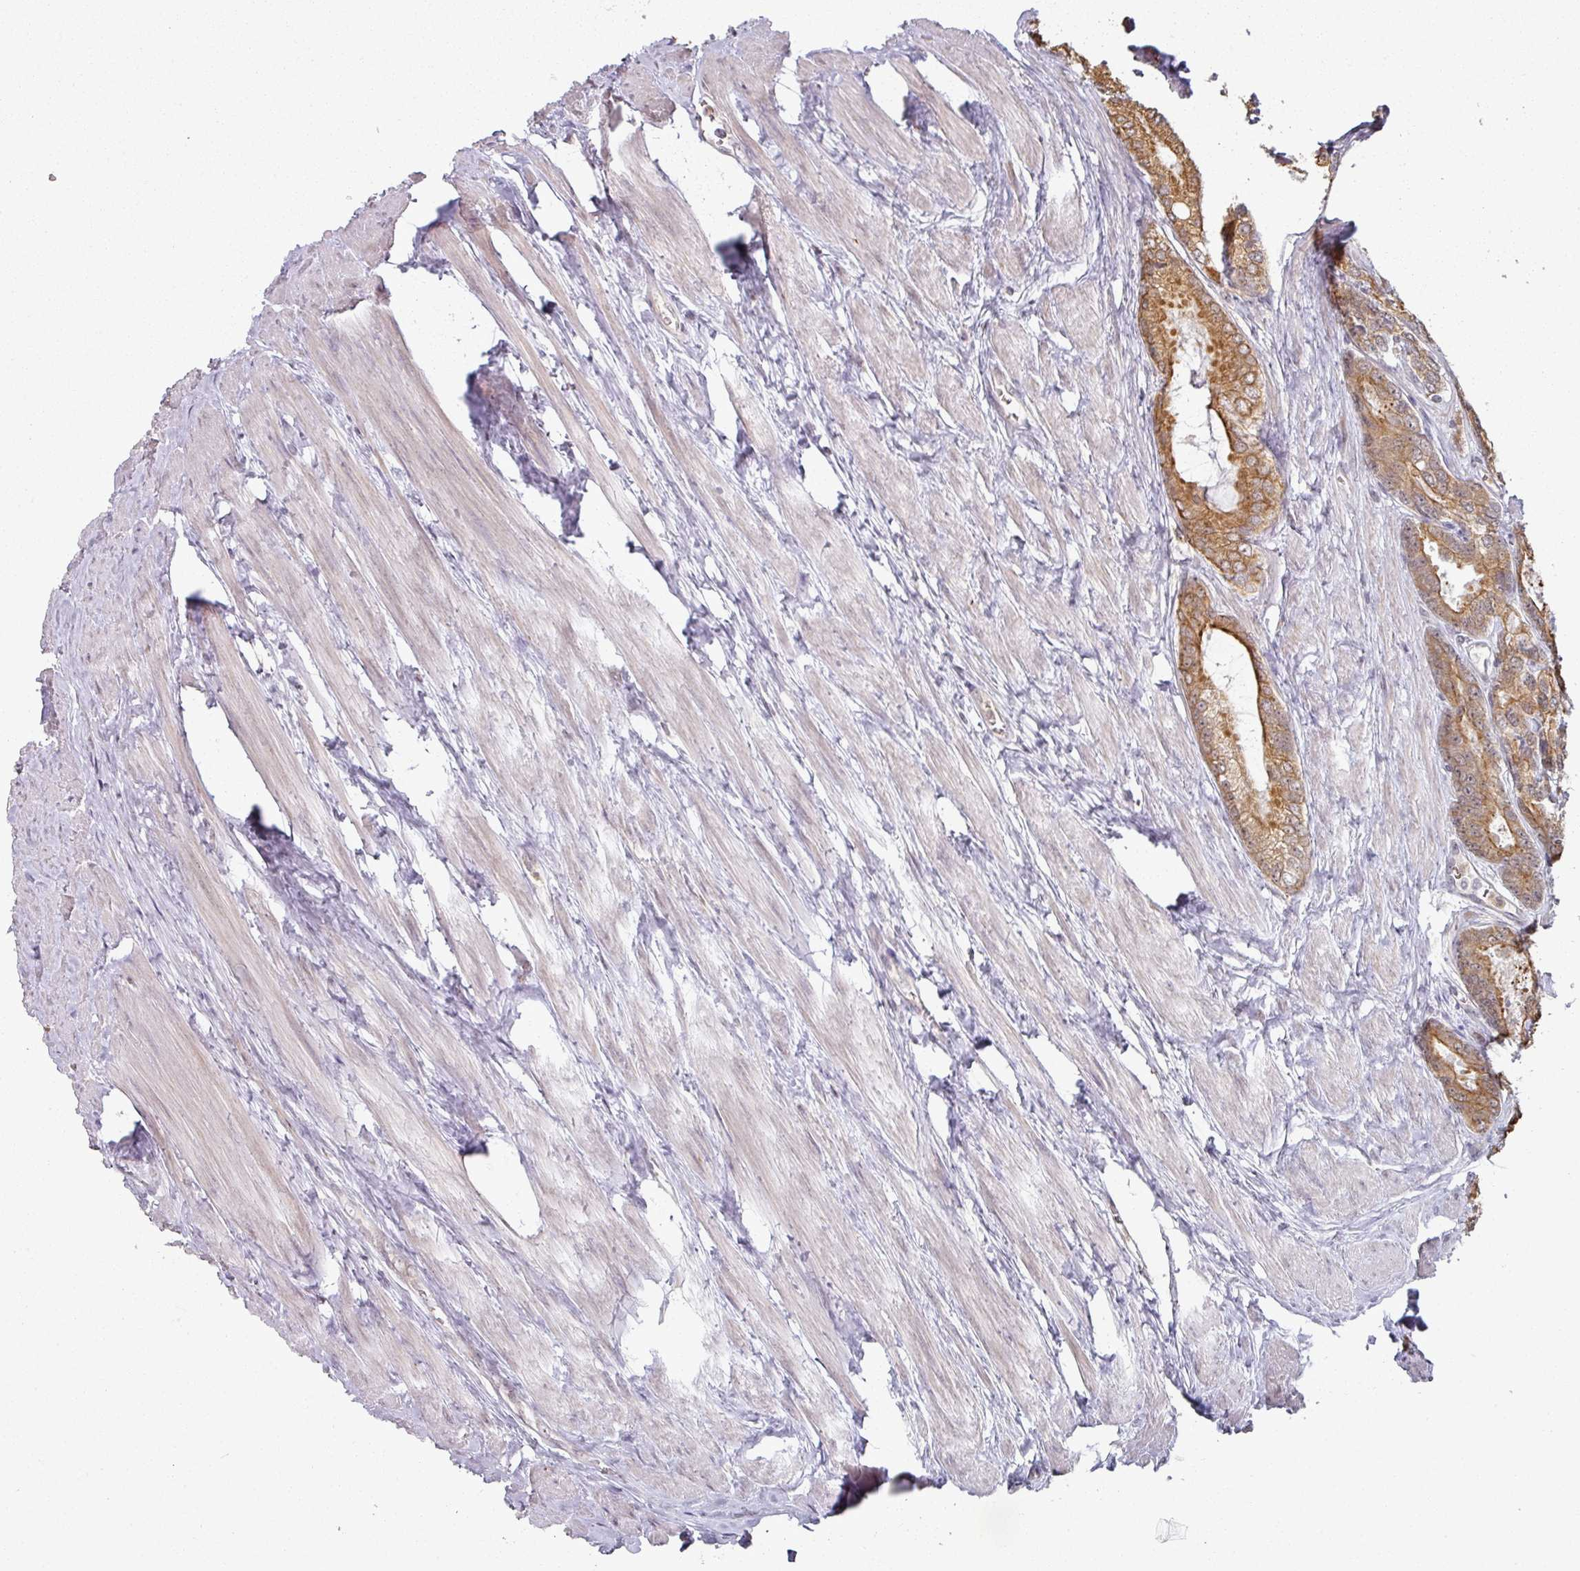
{"staining": {"intensity": "moderate", "quantity": ">75%", "location": "cytoplasmic/membranous"}, "tissue": "prostate cancer", "cell_type": "Tumor cells", "image_type": "cancer", "snomed": [{"axis": "morphology", "description": "Adenocarcinoma, Low grade"}, {"axis": "topography", "description": "Prostate"}], "caption": "Human prostate low-grade adenocarcinoma stained for a protein (brown) displays moderate cytoplasmic/membranous positive positivity in about >75% of tumor cells.", "gene": "GTF2H3", "patient": {"sex": "male", "age": 68}}